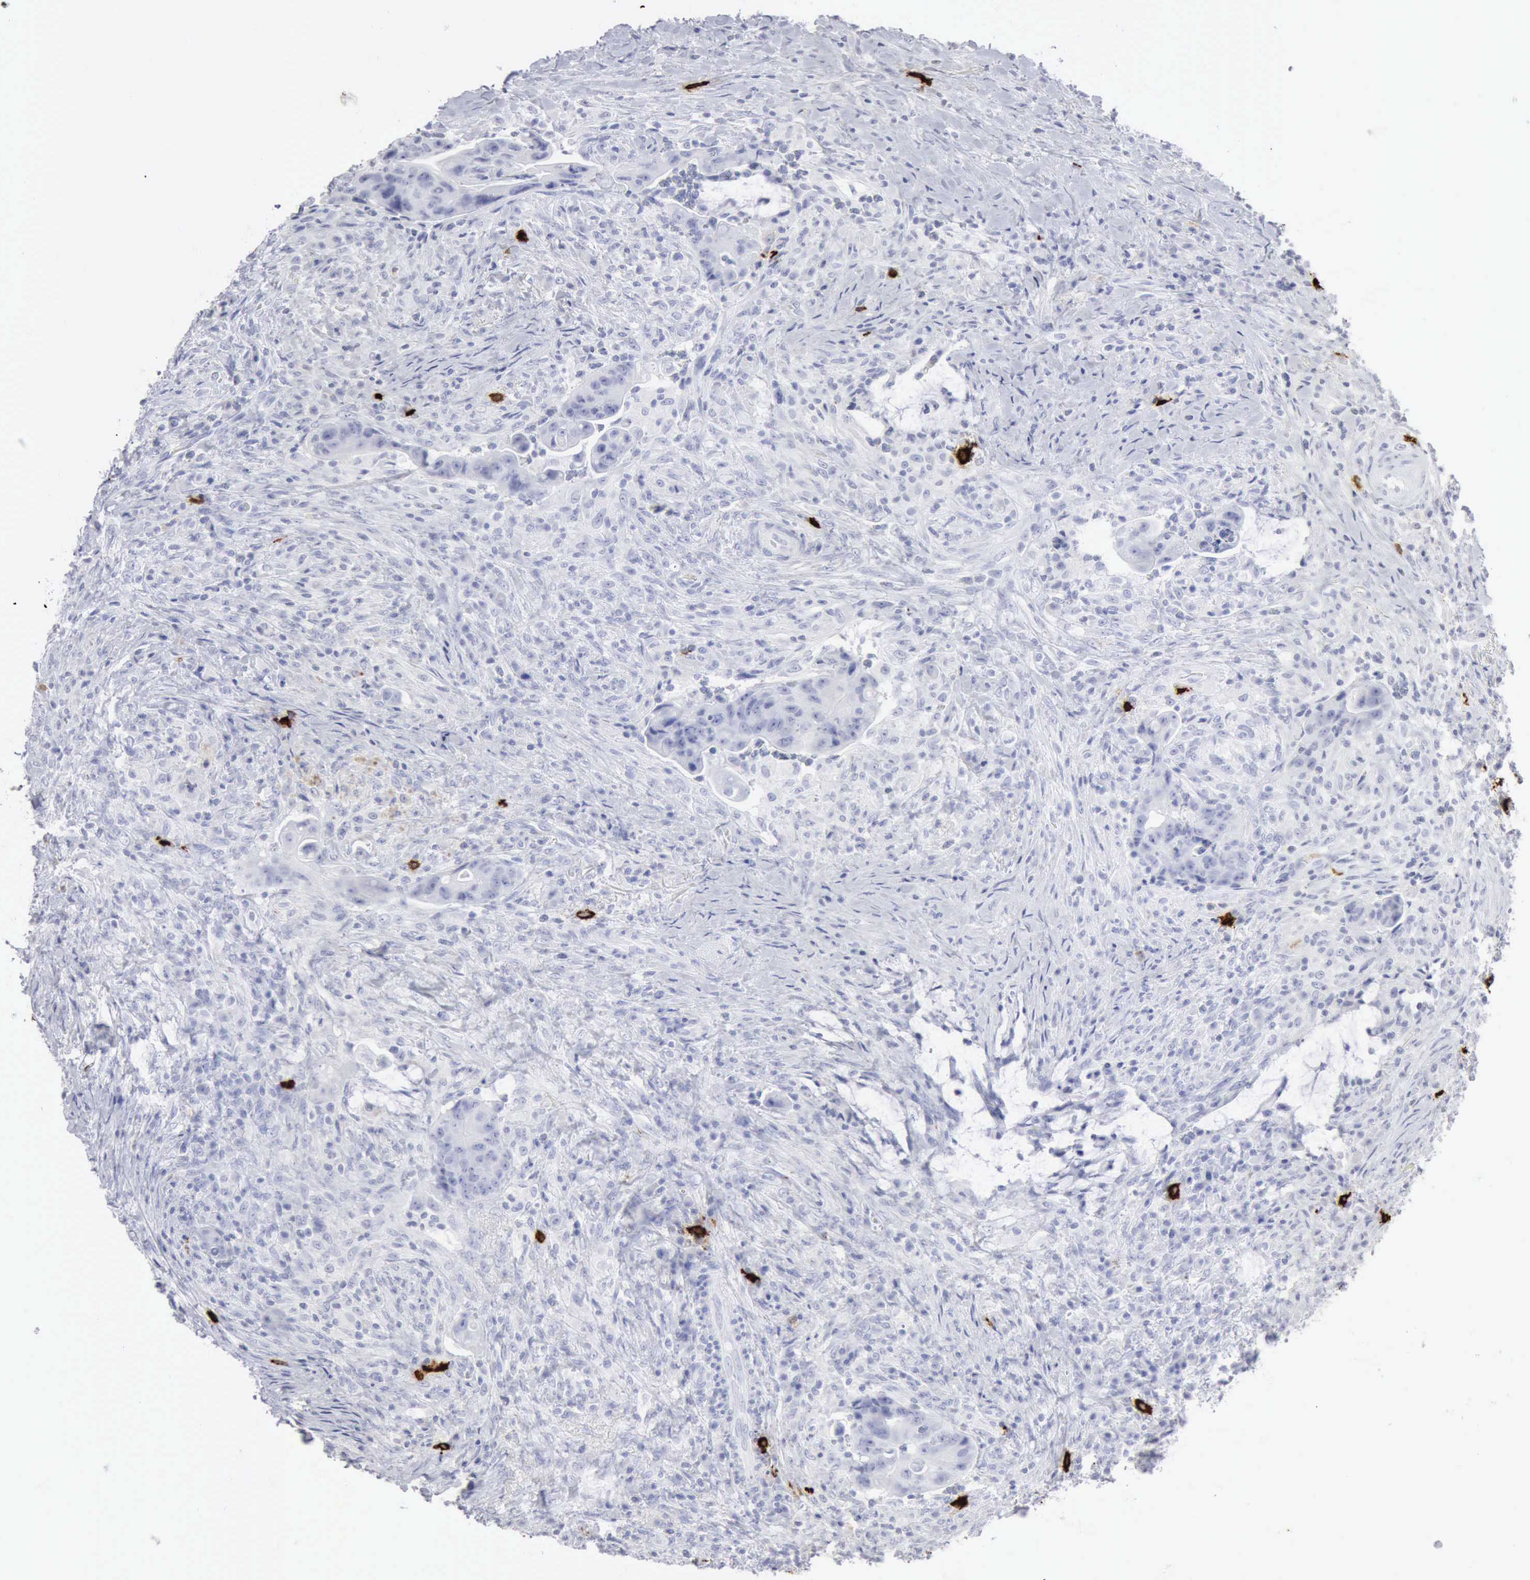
{"staining": {"intensity": "negative", "quantity": "none", "location": "none"}, "tissue": "colorectal cancer", "cell_type": "Tumor cells", "image_type": "cancer", "snomed": [{"axis": "morphology", "description": "Adenocarcinoma, NOS"}, {"axis": "topography", "description": "Rectum"}], "caption": "An IHC histopathology image of colorectal cancer (adenocarcinoma) is shown. There is no staining in tumor cells of colorectal cancer (adenocarcinoma).", "gene": "CMA1", "patient": {"sex": "female", "age": 71}}